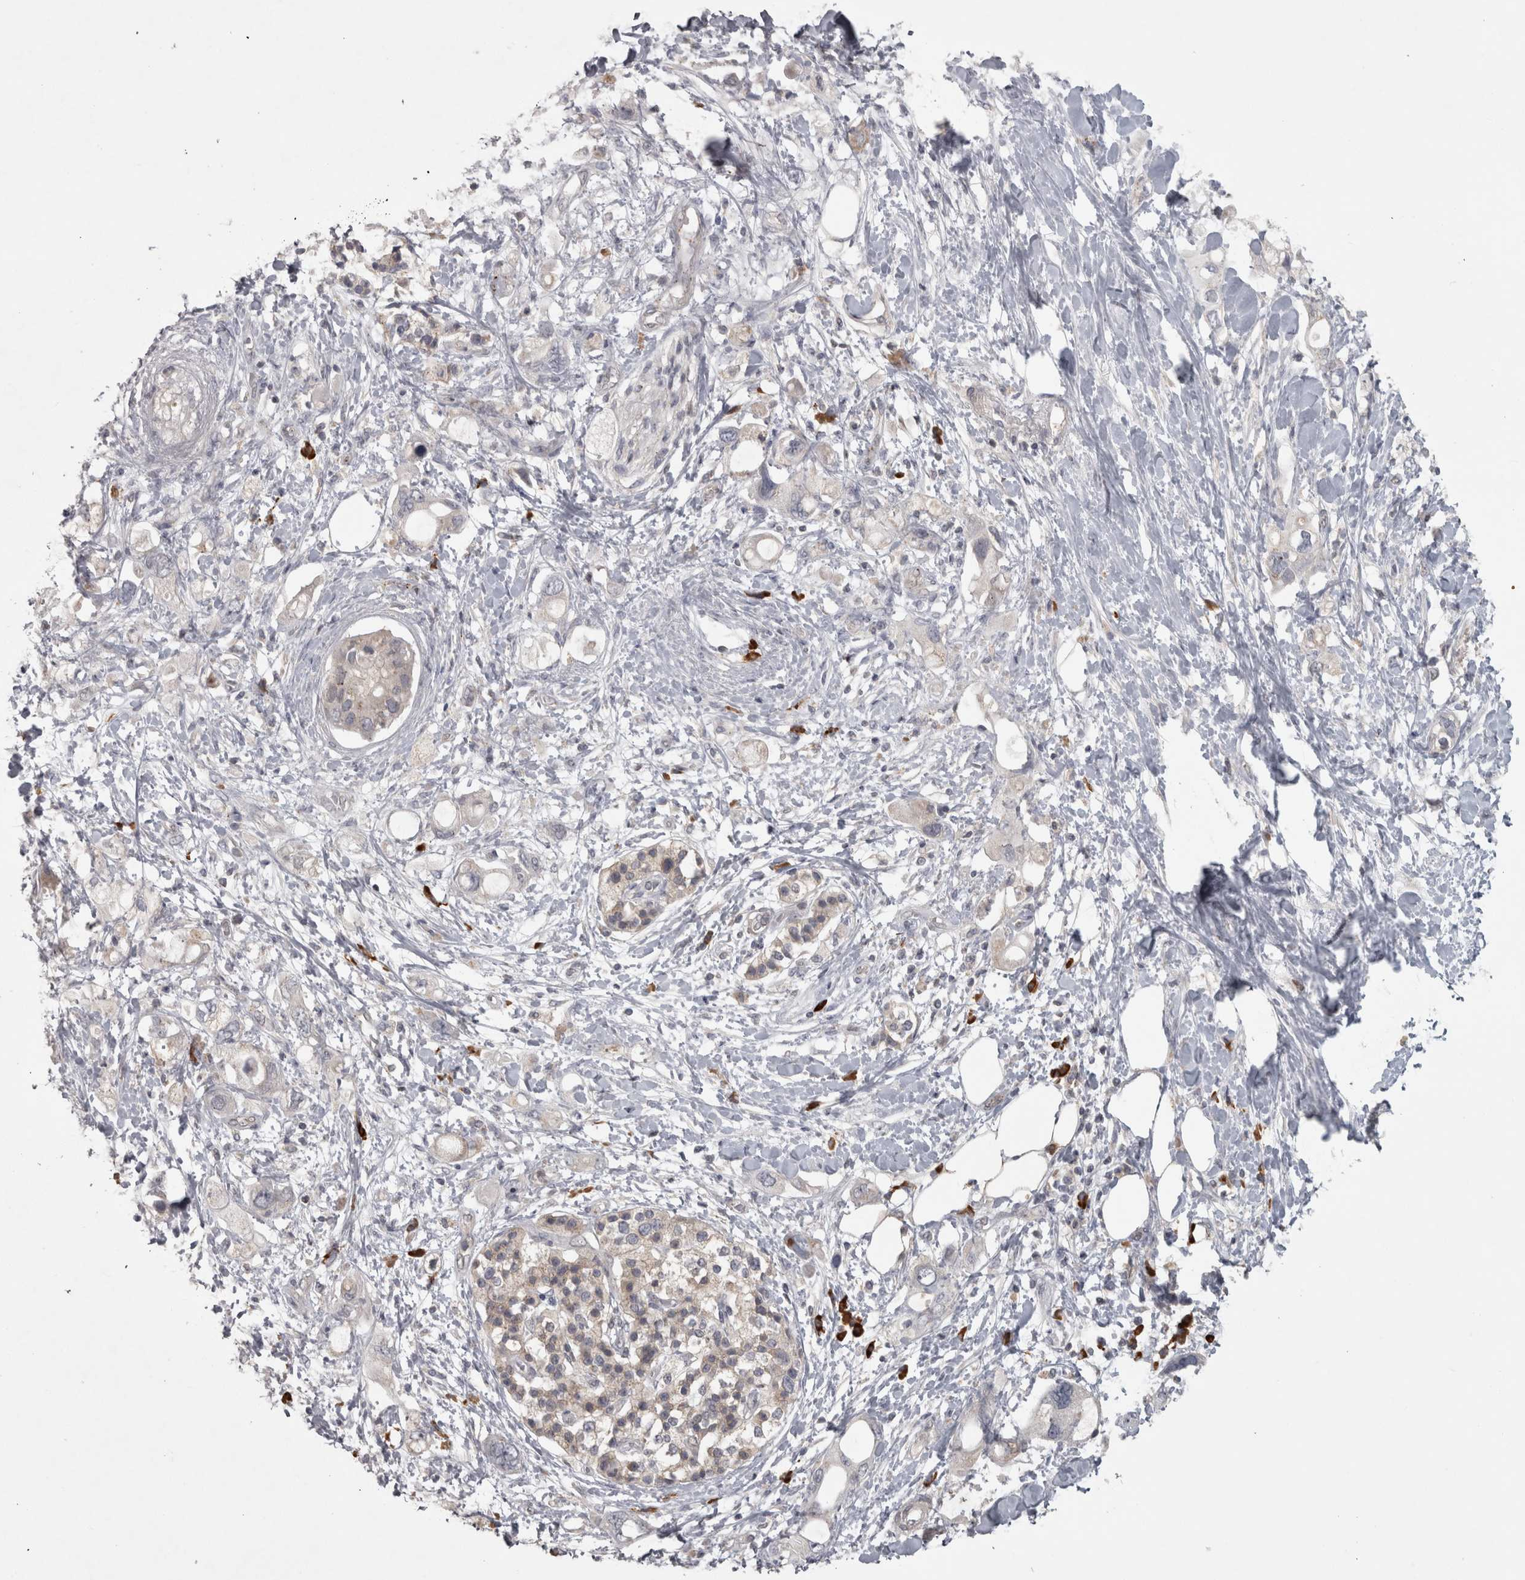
{"staining": {"intensity": "negative", "quantity": "none", "location": "none"}, "tissue": "pancreatic cancer", "cell_type": "Tumor cells", "image_type": "cancer", "snomed": [{"axis": "morphology", "description": "Adenocarcinoma, NOS"}, {"axis": "topography", "description": "Pancreas"}], "caption": "Adenocarcinoma (pancreatic) was stained to show a protein in brown. There is no significant staining in tumor cells.", "gene": "SLCO5A1", "patient": {"sex": "female", "age": 56}}